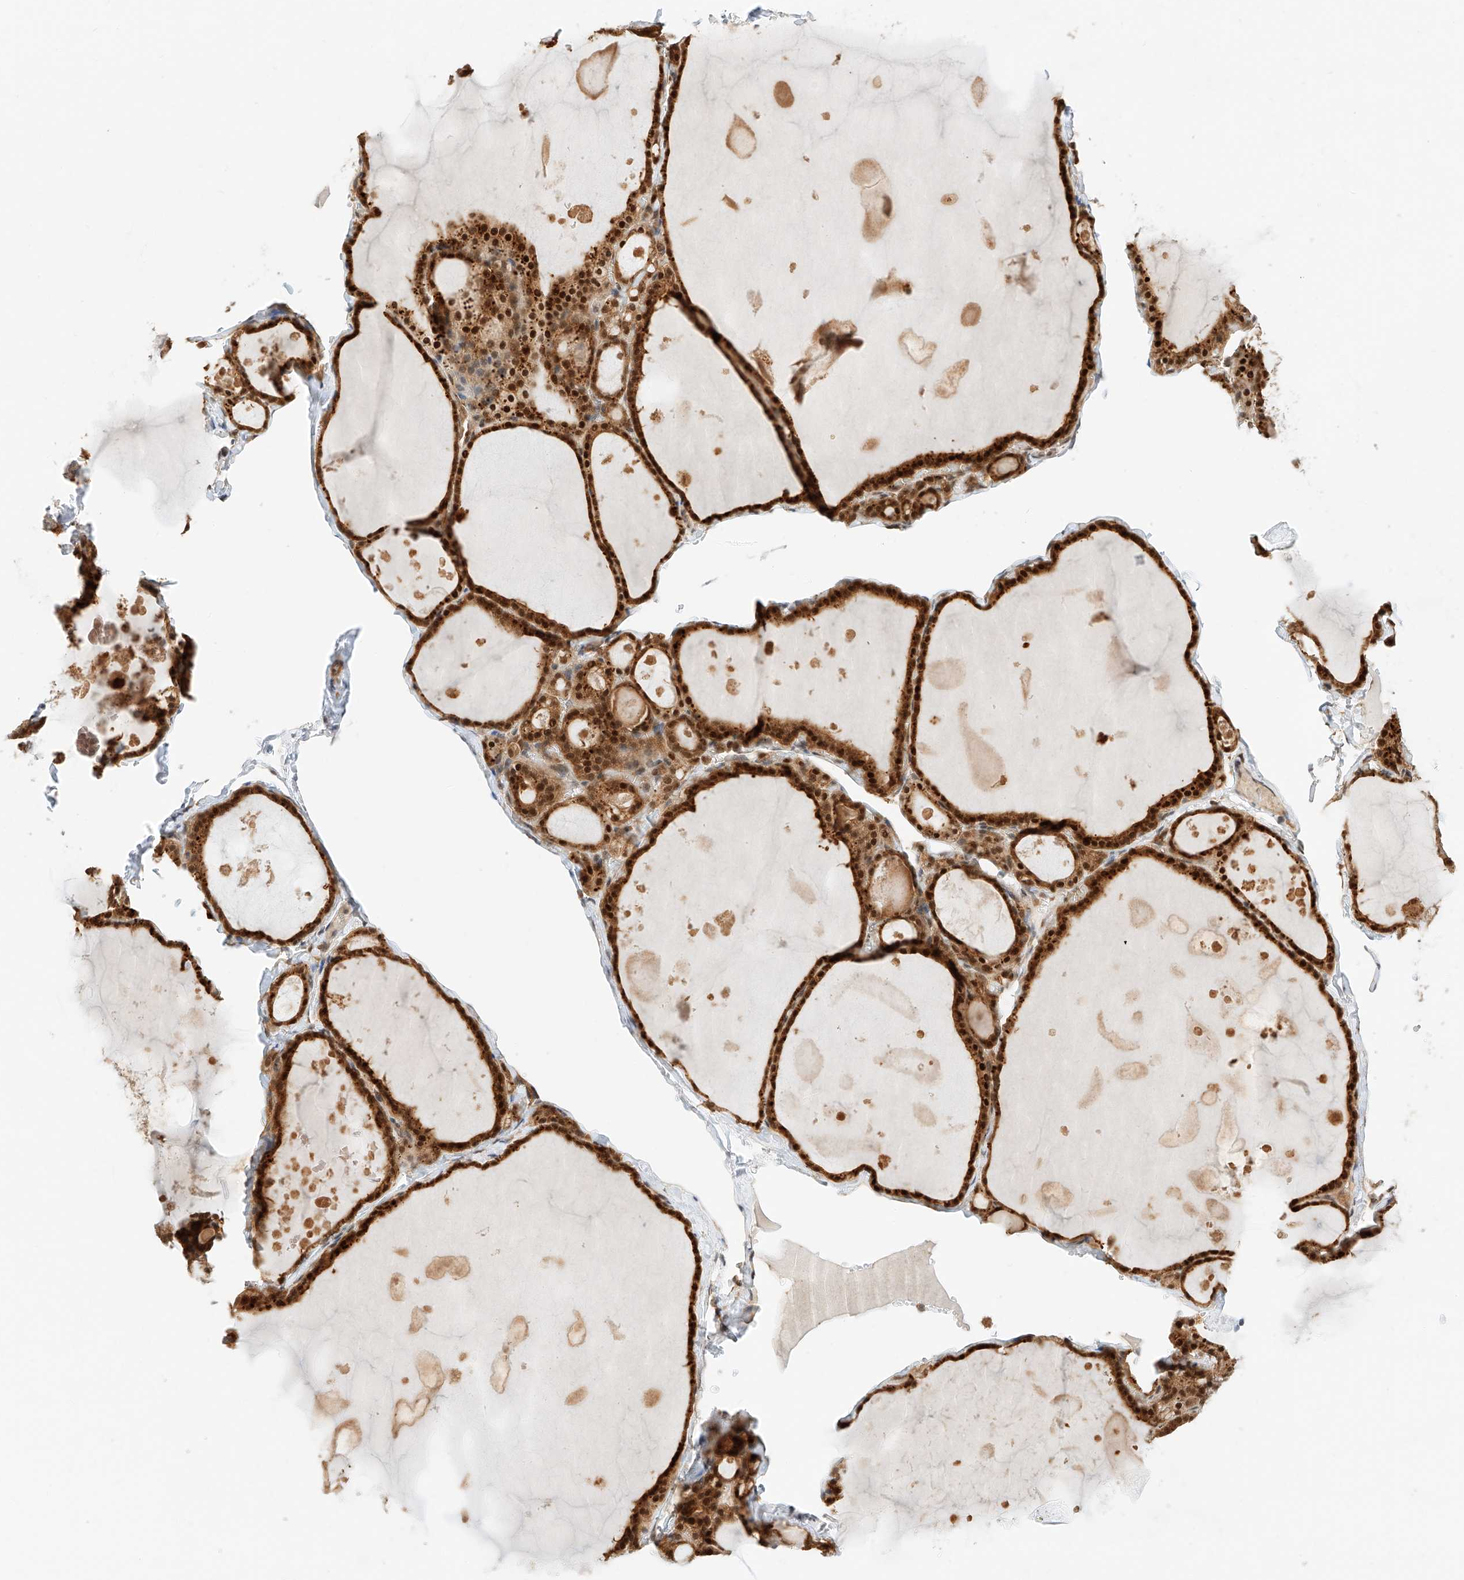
{"staining": {"intensity": "strong", "quantity": ">75%", "location": "cytoplasmic/membranous,nuclear"}, "tissue": "thyroid gland", "cell_type": "Glandular cells", "image_type": "normal", "snomed": [{"axis": "morphology", "description": "Normal tissue, NOS"}, {"axis": "topography", "description": "Thyroid gland"}], "caption": "An IHC histopathology image of benign tissue is shown. Protein staining in brown highlights strong cytoplasmic/membranous,nuclear positivity in thyroid gland within glandular cells.", "gene": "EIF4H", "patient": {"sex": "male", "age": 56}}